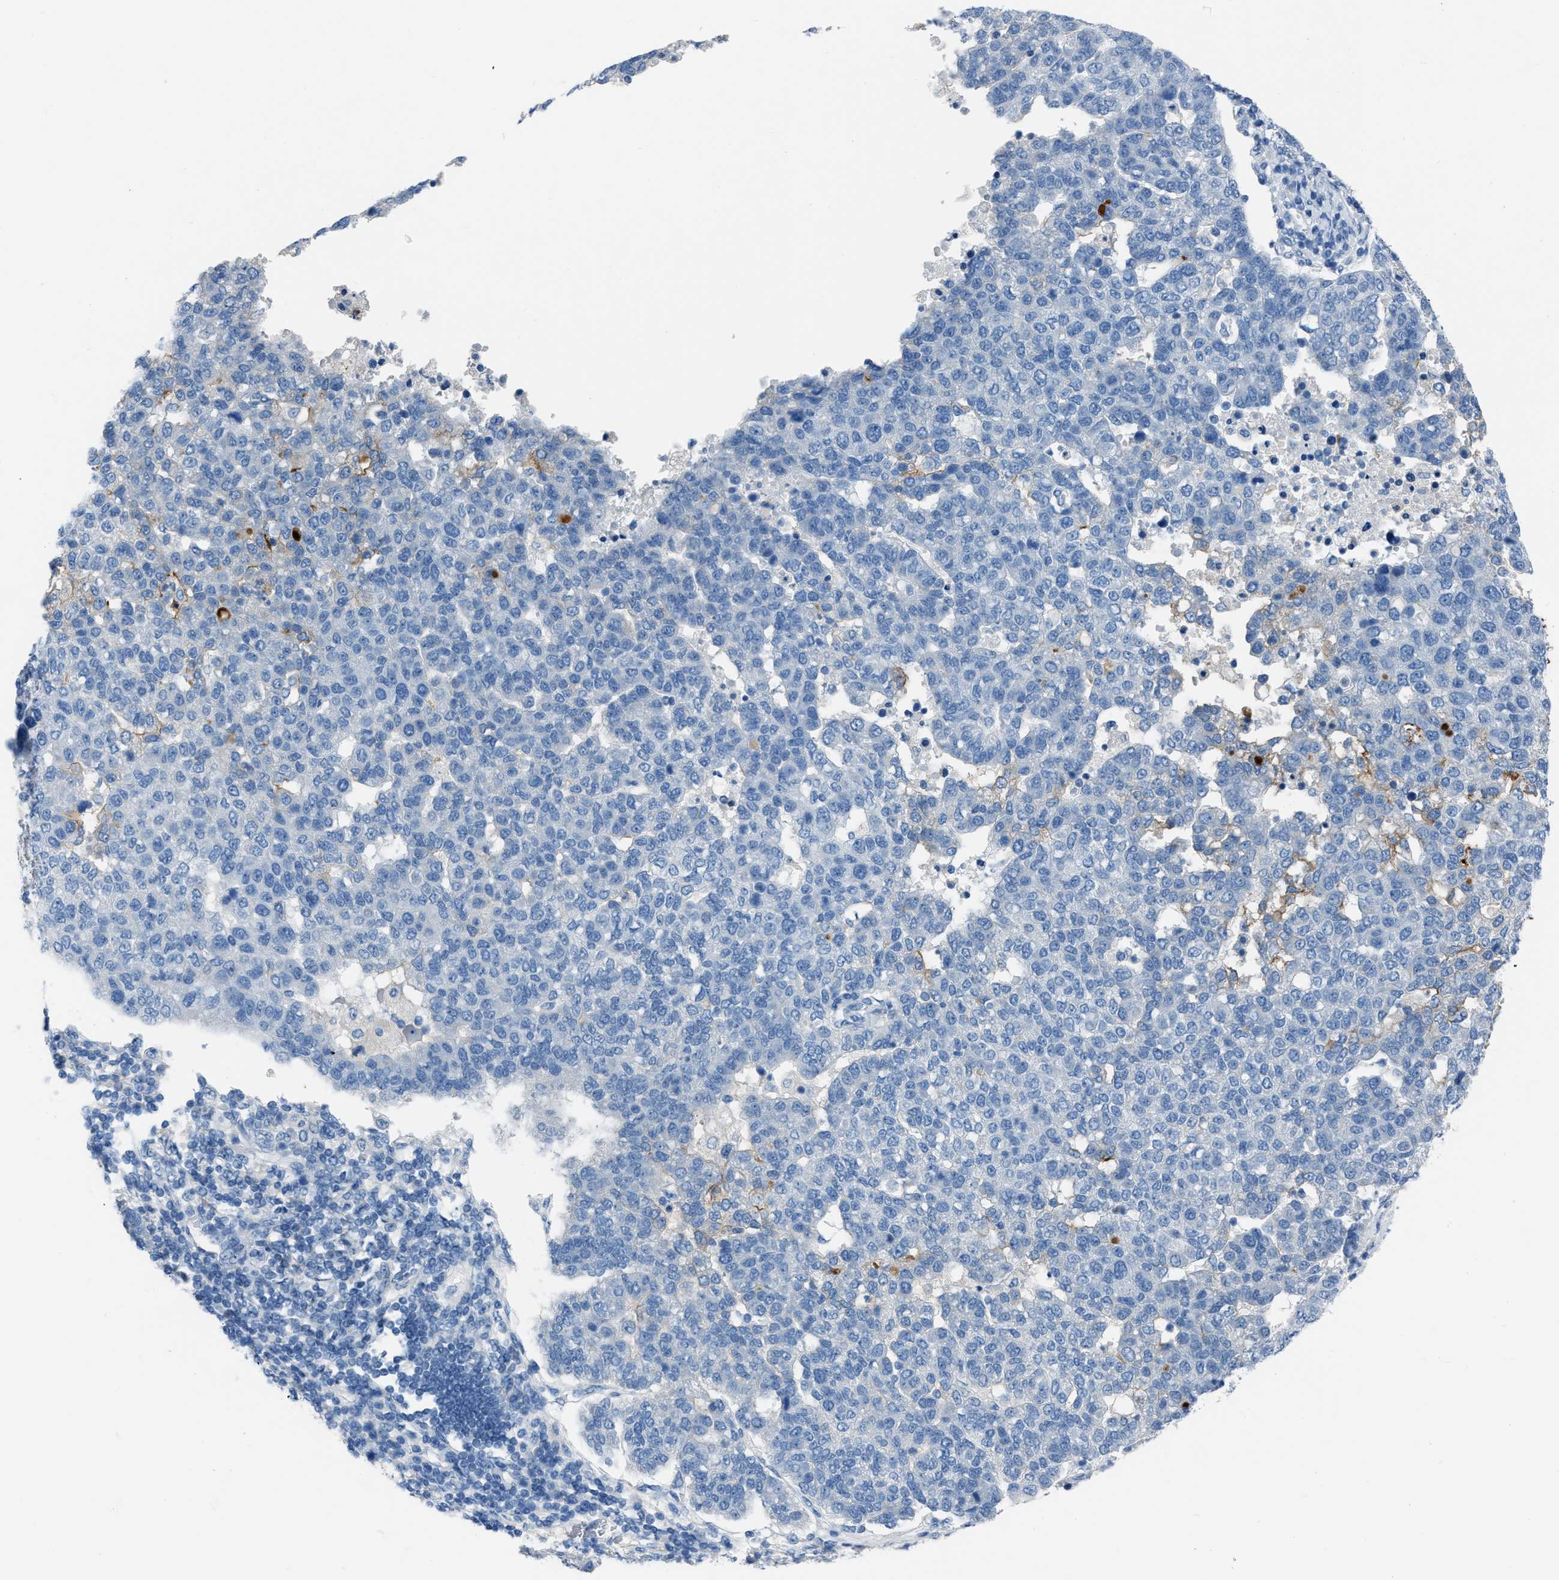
{"staining": {"intensity": "negative", "quantity": "none", "location": "none"}, "tissue": "pancreatic cancer", "cell_type": "Tumor cells", "image_type": "cancer", "snomed": [{"axis": "morphology", "description": "Adenocarcinoma, NOS"}, {"axis": "topography", "description": "Pancreas"}], "caption": "DAB (3,3'-diaminobenzidine) immunohistochemical staining of pancreatic cancer demonstrates no significant staining in tumor cells.", "gene": "SPATC1L", "patient": {"sex": "female", "age": 61}}